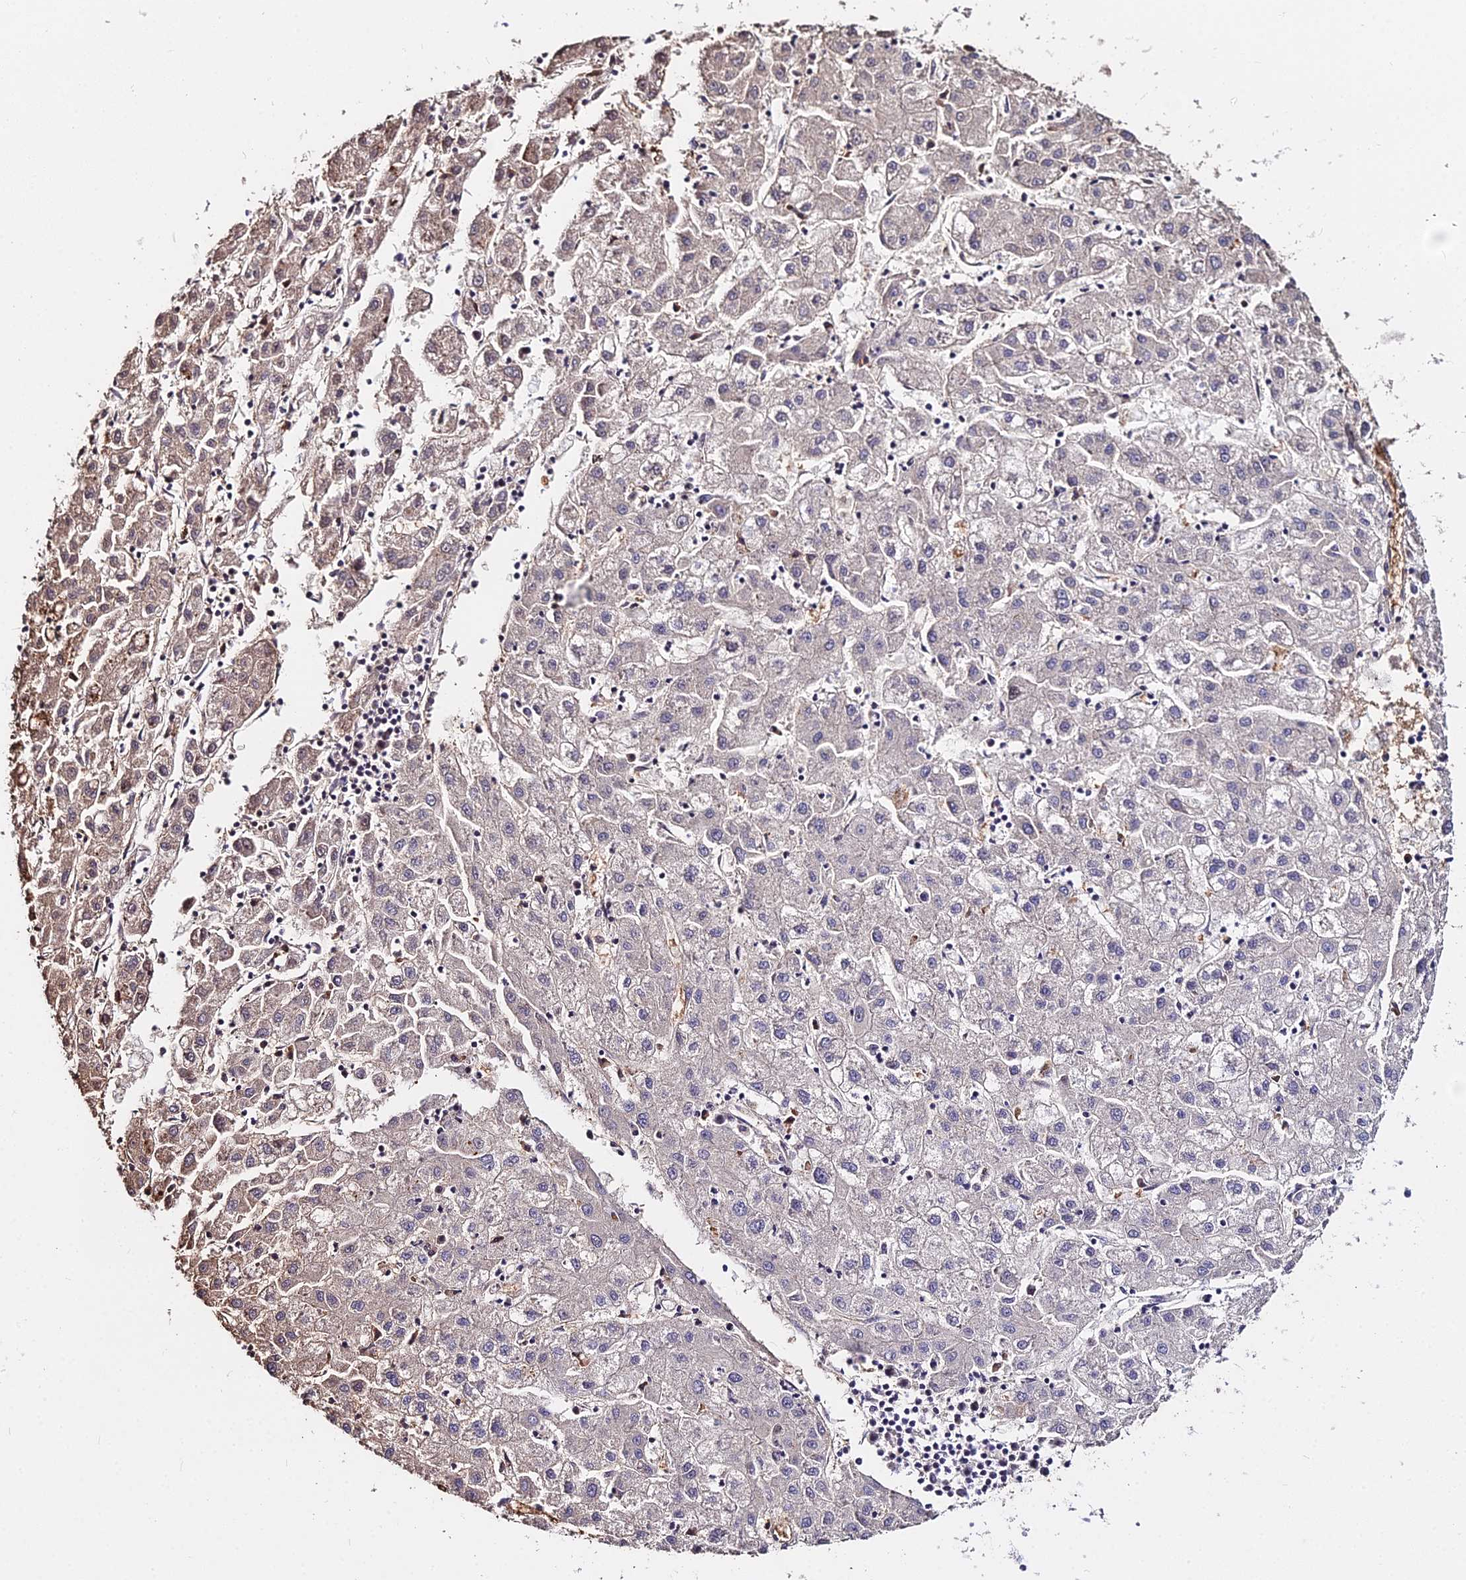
{"staining": {"intensity": "weak", "quantity": "<25%", "location": "cytoplasmic/membranous"}, "tissue": "liver cancer", "cell_type": "Tumor cells", "image_type": "cancer", "snomed": [{"axis": "morphology", "description": "Carcinoma, Hepatocellular, NOS"}, {"axis": "topography", "description": "Liver"}], "caption": "Protein analysis of liver cancer demonstrates no significant positivity in tumor cells.", "gene": "ZDBF2", "patient": {"sex": "male", "age": 72}}